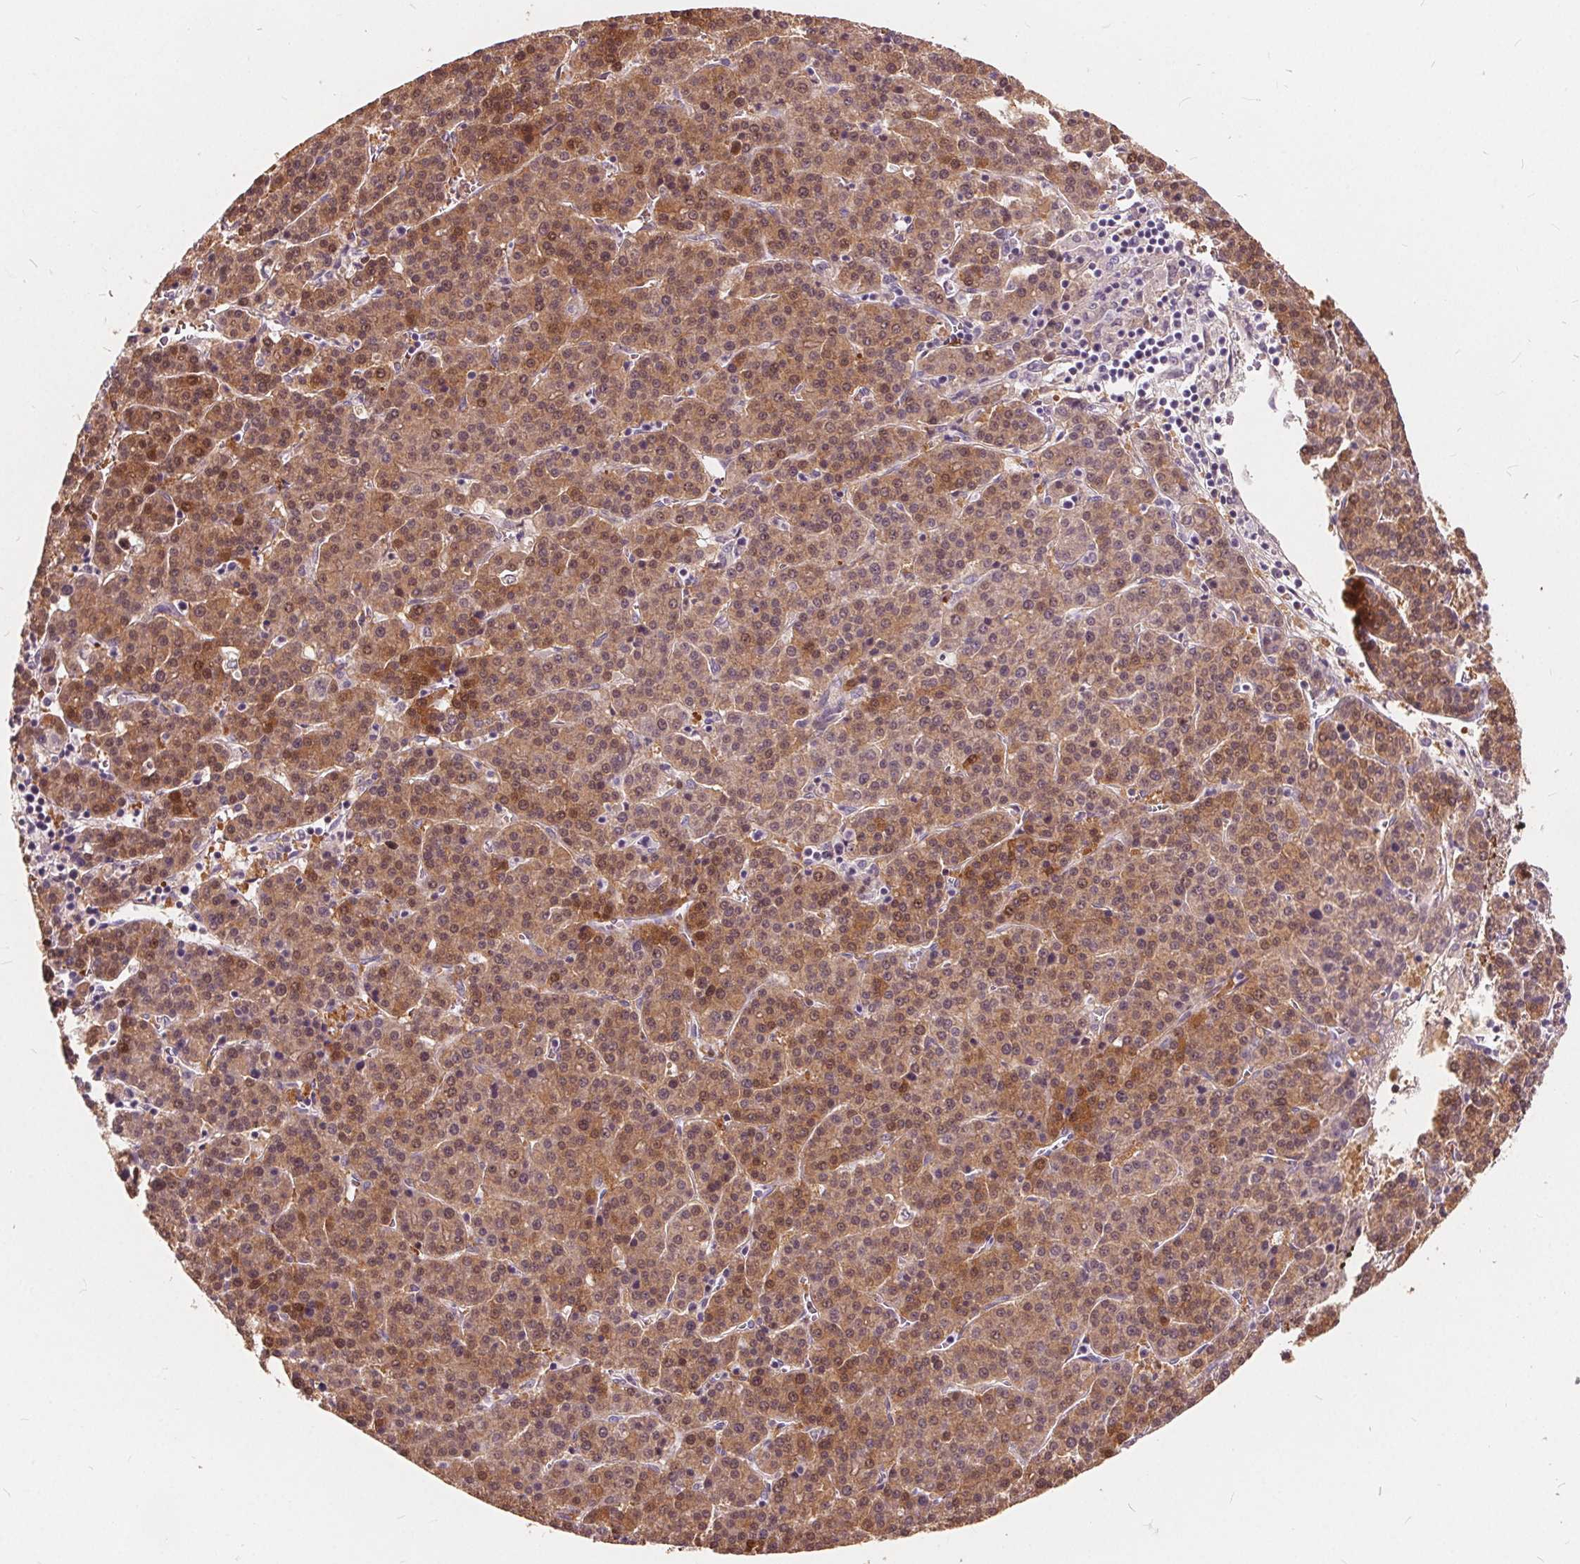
{"staining": {"intensity": "moderate", "quantity": ">75%", "location": "cytoplasmic/membranous,nuclear"}, "tissue": "liver cancer", "cell_type": "Tumor cells", "image_type": "cancer", "snomed": [{"axis": "morphology", "description": "Carcinoma, Hepatocellular, NOS"}, {"axis": "topography", "description": "Liver"}], "caption": "The immunohistochemical stain highlights moderate cytoplasmic/membranous and nuclear staining in tumor cells of liver cancer (hepatocellular carcinoma) tissue.", "gene": "HAAO", "patient": {"sex": "female", "age": 58}}